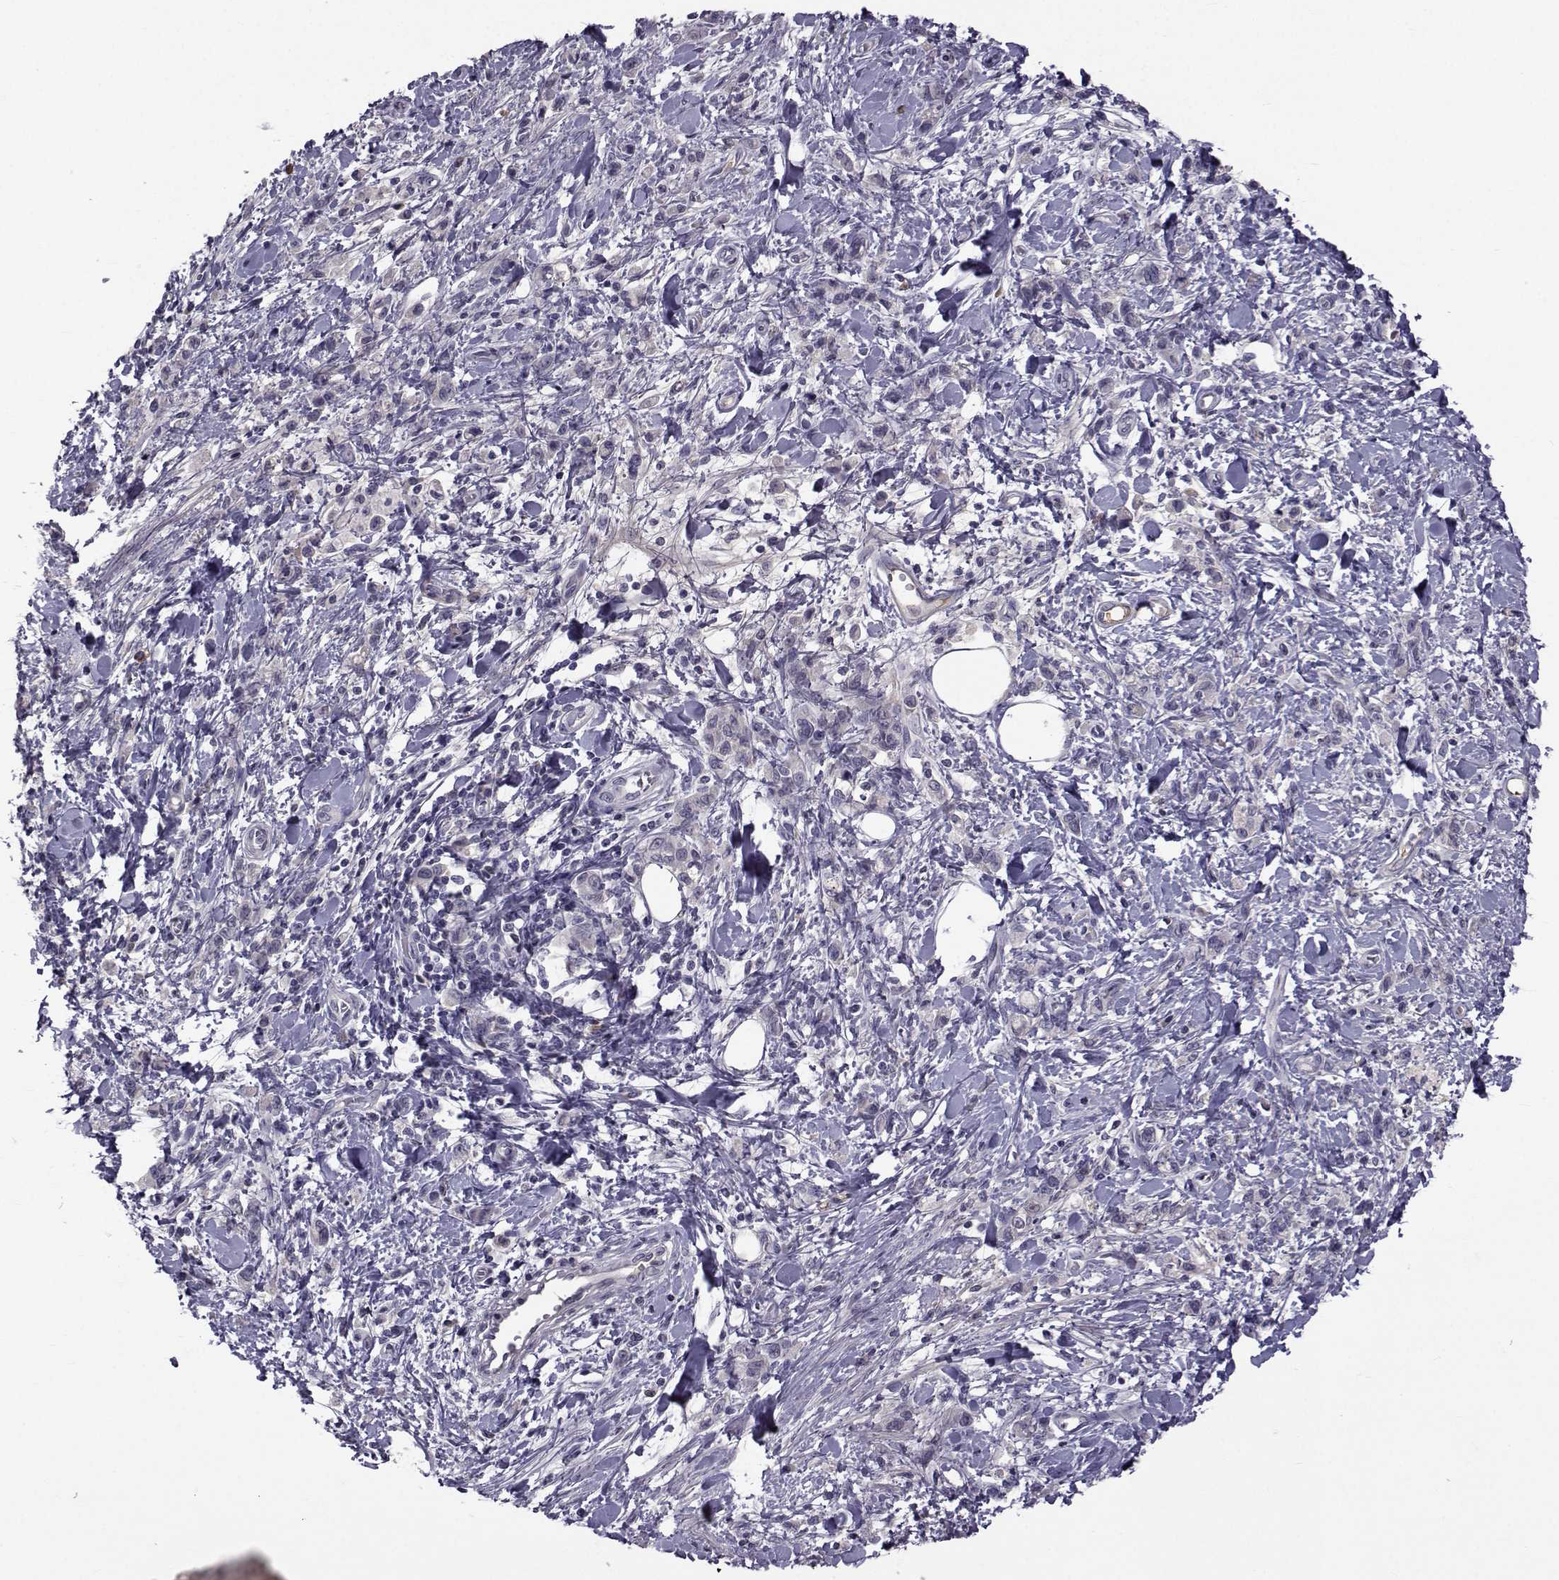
{"staining": {"intensity": "negative", "quantity": "none", "location": "none"}, "tissue": "stomach cancer", "cell_type": "Tumor cells", "image_type": "cancer", "snomed": [{"axis": "morphology", "description": "Adenocarcinoma, NOS"}, {"axis": "topography", "description": "Stomach"}], "caption": "This is a image of immunohistochemistry staining of adenocarcinoma (stomach), which shows no positivity in tumor cells.", "gene": "TNFRSF11B", "patient": {"sex": "male", "age": 77}}